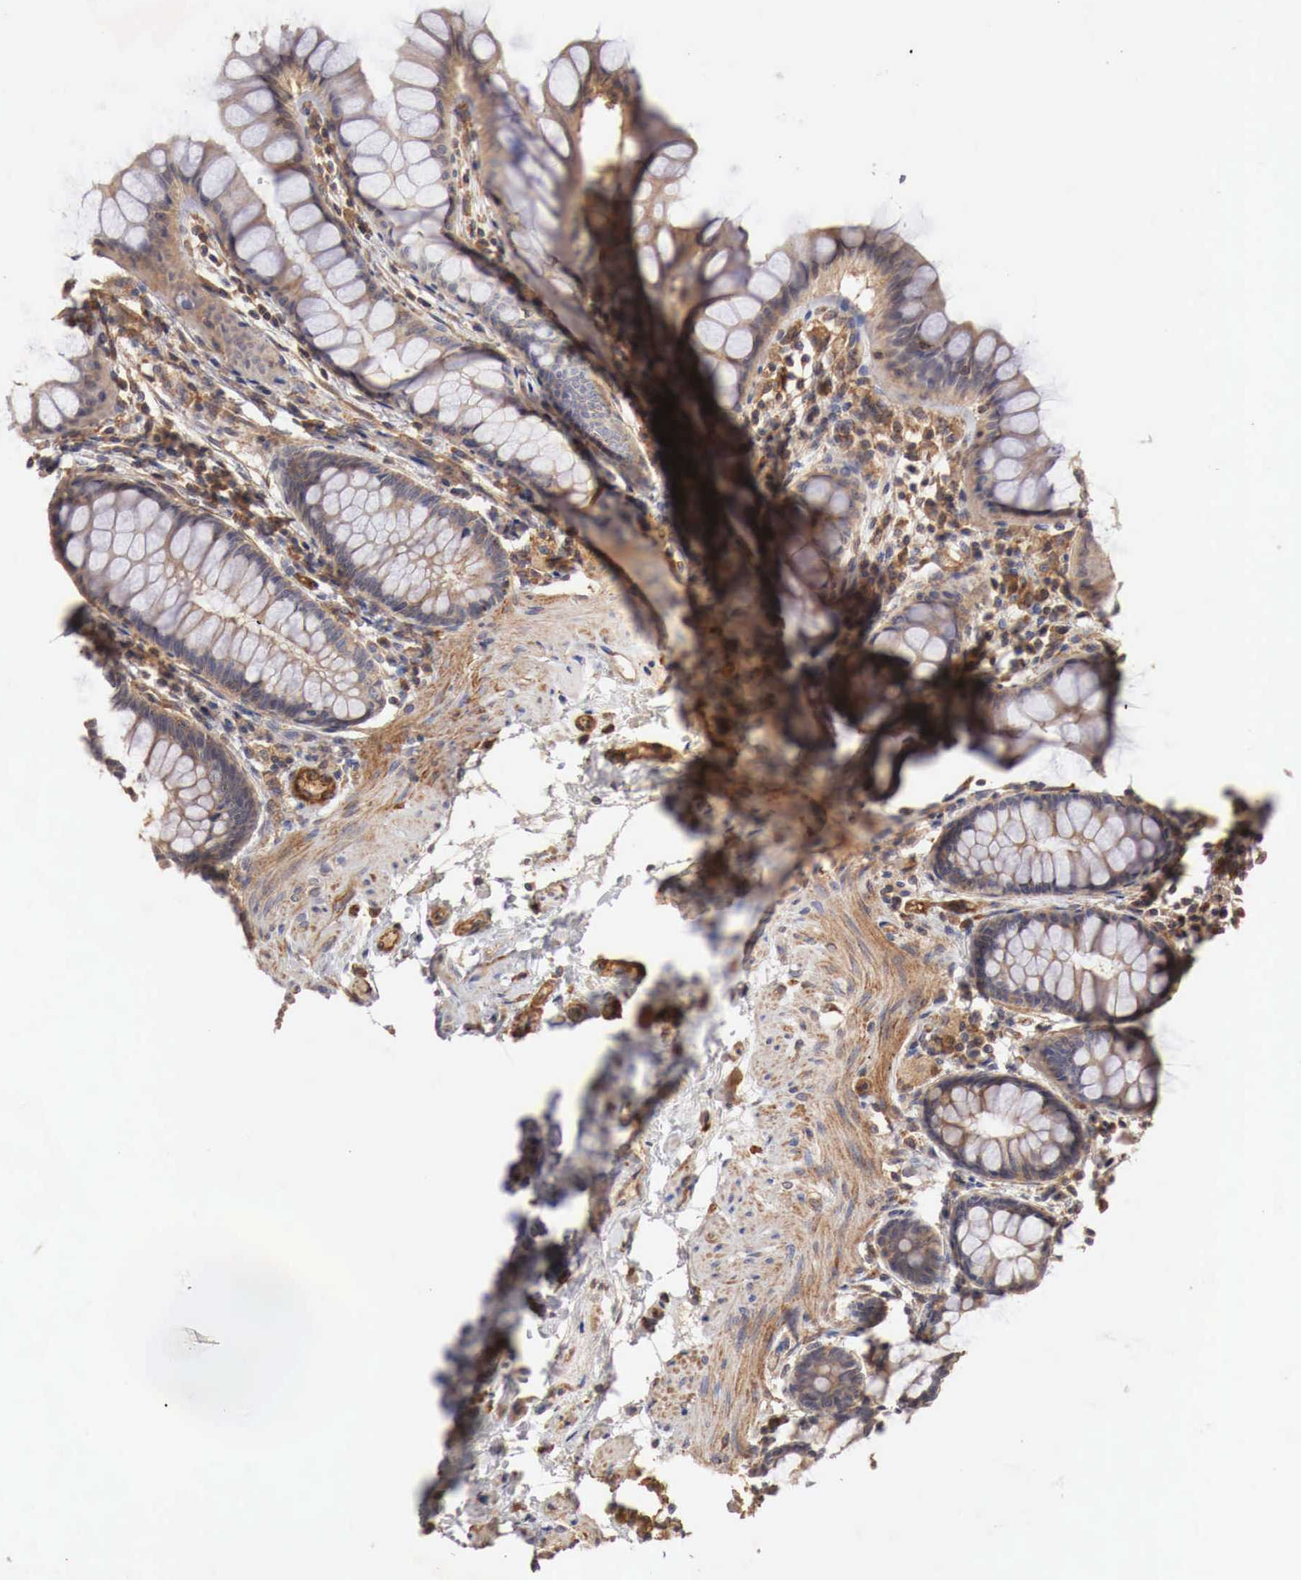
{"staining": {"intensity": "moderate", "quantity": ">75%", "location": "cytoplasmic/membranous"}, "tissue": "rectum", "cell_type": "Glandular cells", "image_type": "normal", "snomed": [{"axis": "morphology", "description": "Normal tissue, NOS"}, {"axis": "topography", "description": "Rectum"}], "caption": "The photomicrograph exhibits a brown stain indicating the presence of a protein in the cytoplasmic/membranous of glandular cells in rectum.", "gene": "ARMCX4", "patient": {"sex": "male", "age": 86}}